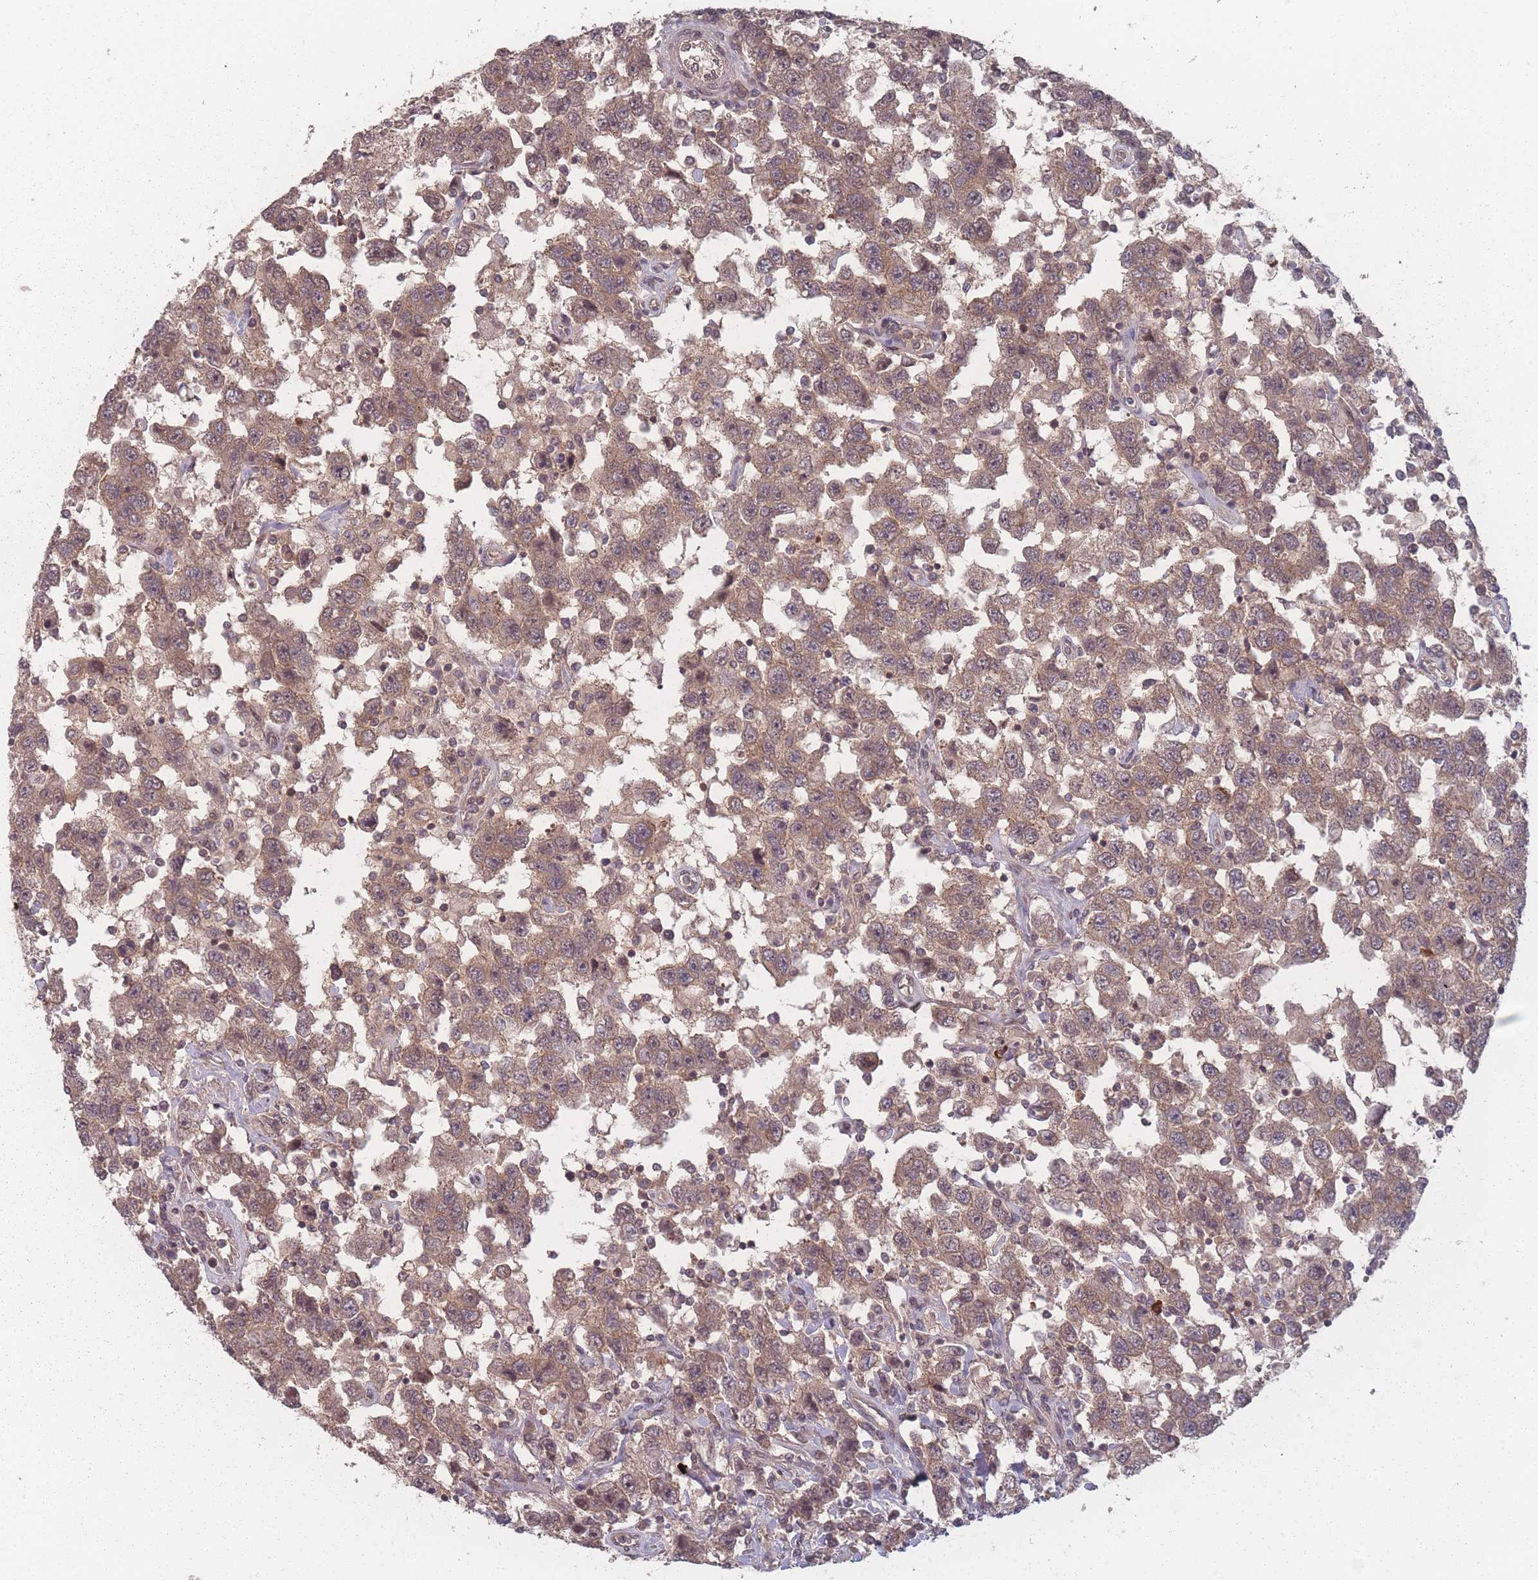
{"staining": {"intensity": "moderate", "quantity": ">75%", "location": "cytoplasmic/membranous"}, "tissue": "testis cancer", "cell_type": "Tumor cells", "image_type": "cancer", "snomed": [{"axis": "morphology", "description": "Seminoma, NOS"}, {"axis": "topography", "description": "Testis"}], "caption": "Protein expression analysis of testis cancer (seminoma) displays moderate cytoplasmic/membranous positivity in about >75% of tumor cells. The staining was performed using DAB (3,3'-diaminobenzidine) to visualize the protein expression in brown, while the nuclei were stained in blue with hematoxylin (Magnification: 20x).", "gene": "HAGH", "patient": {"sex": "male", "age": 41}}